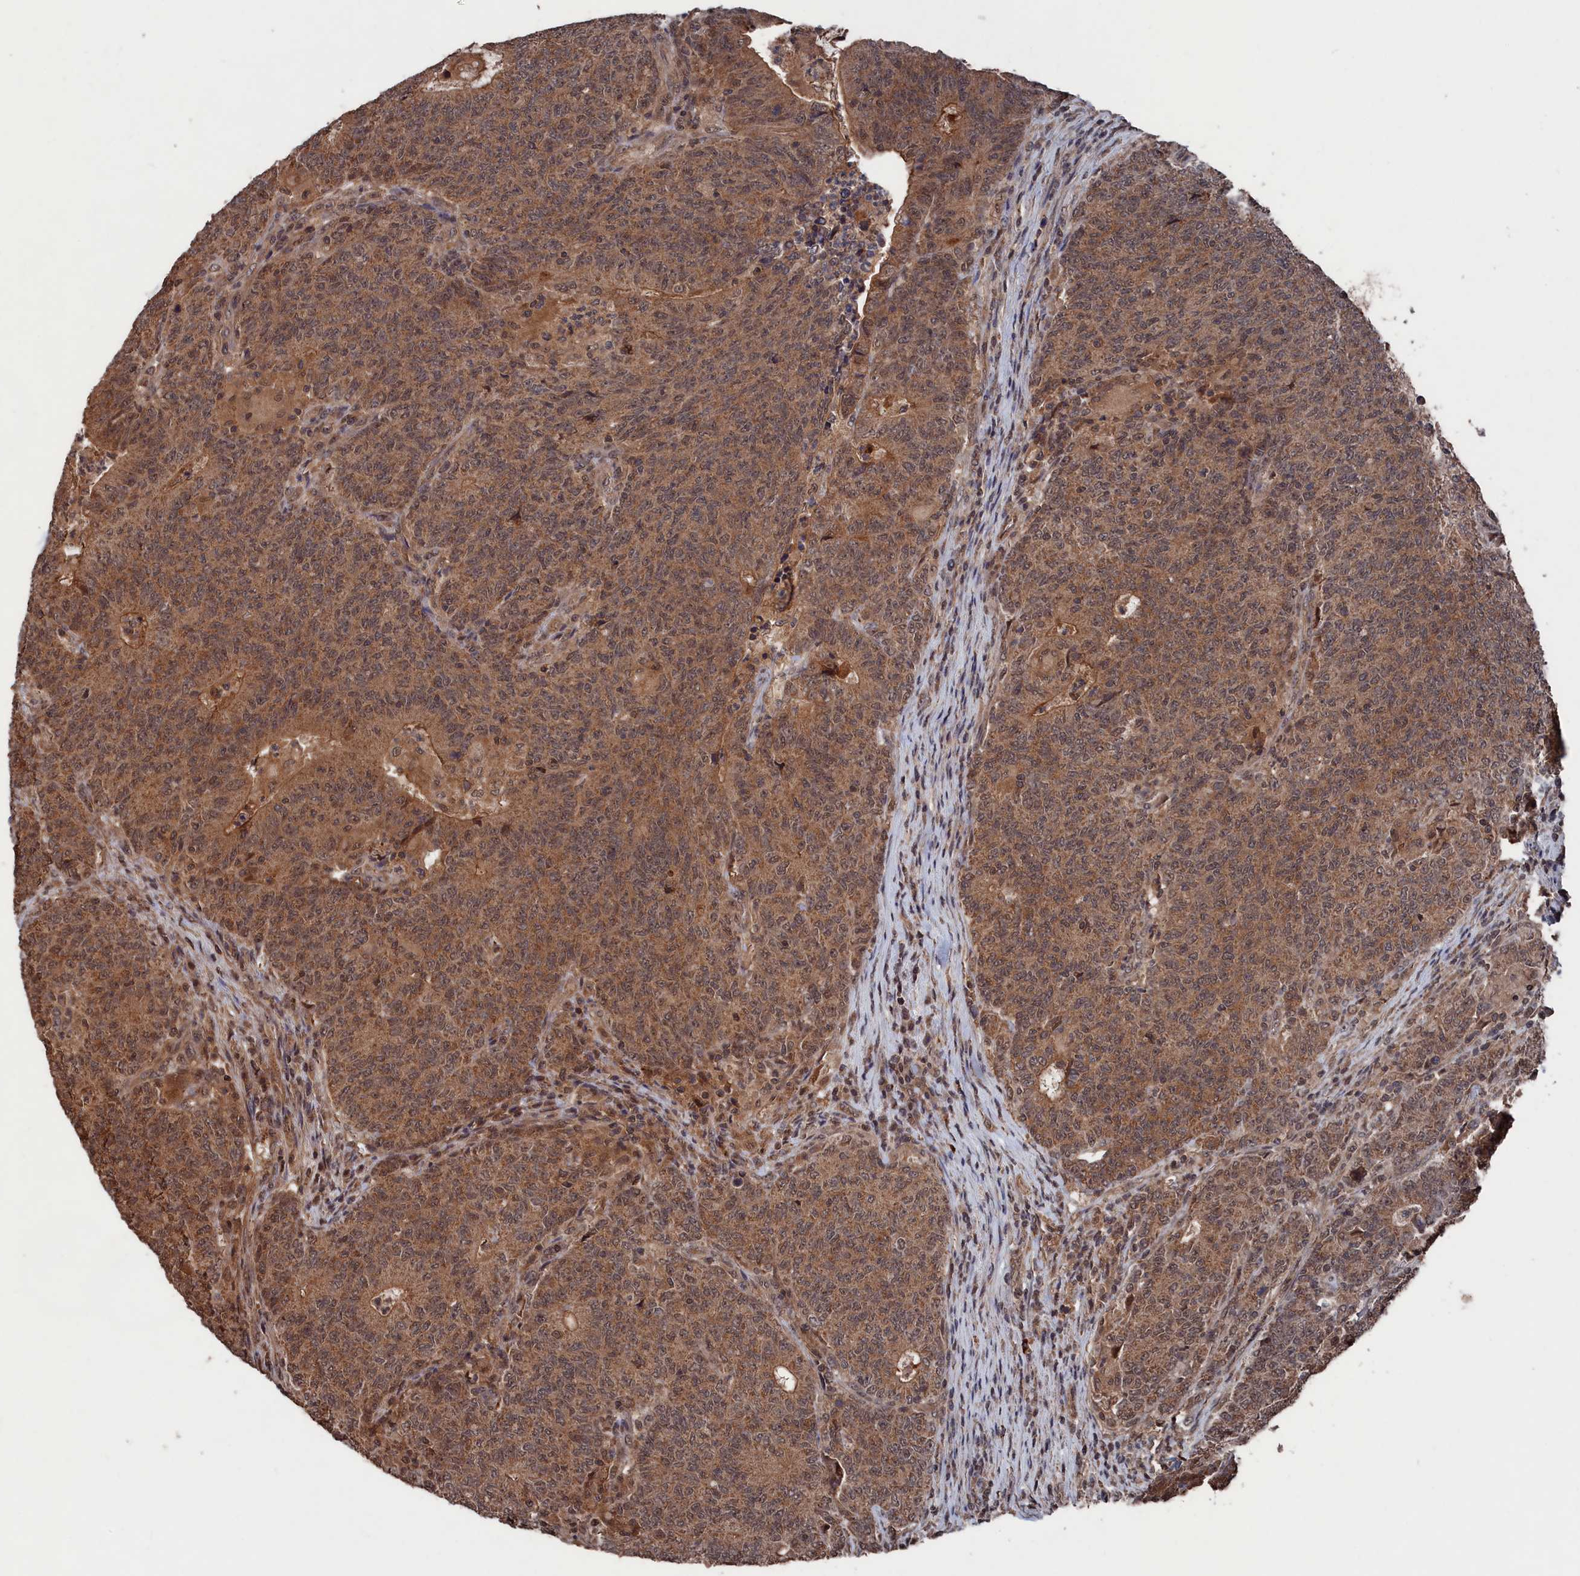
{"staining": {"intensity": "moderate", "quantity": ">75%", "location": "cytoplasmic/membranous,nuclear"}, "tissue": "colorectal cancer", "cell_type": "Tumor cells", "image_type": "cancer", "snomed": [{"axis": "morphology", "description": "Adenocarcinoma, NOS"}, {"axis": "topography", "description": "Colon"}], "caption": "An immunohistochemistry (IHC) image of tumor tissue is shown. Protein staining in brown labels moderate cytoplasmic/membranous and nuclear positivity in colorectal cancer within tumor cells.", "gene": "PDE12", "patient": {"sex": "female", "age": 75}}